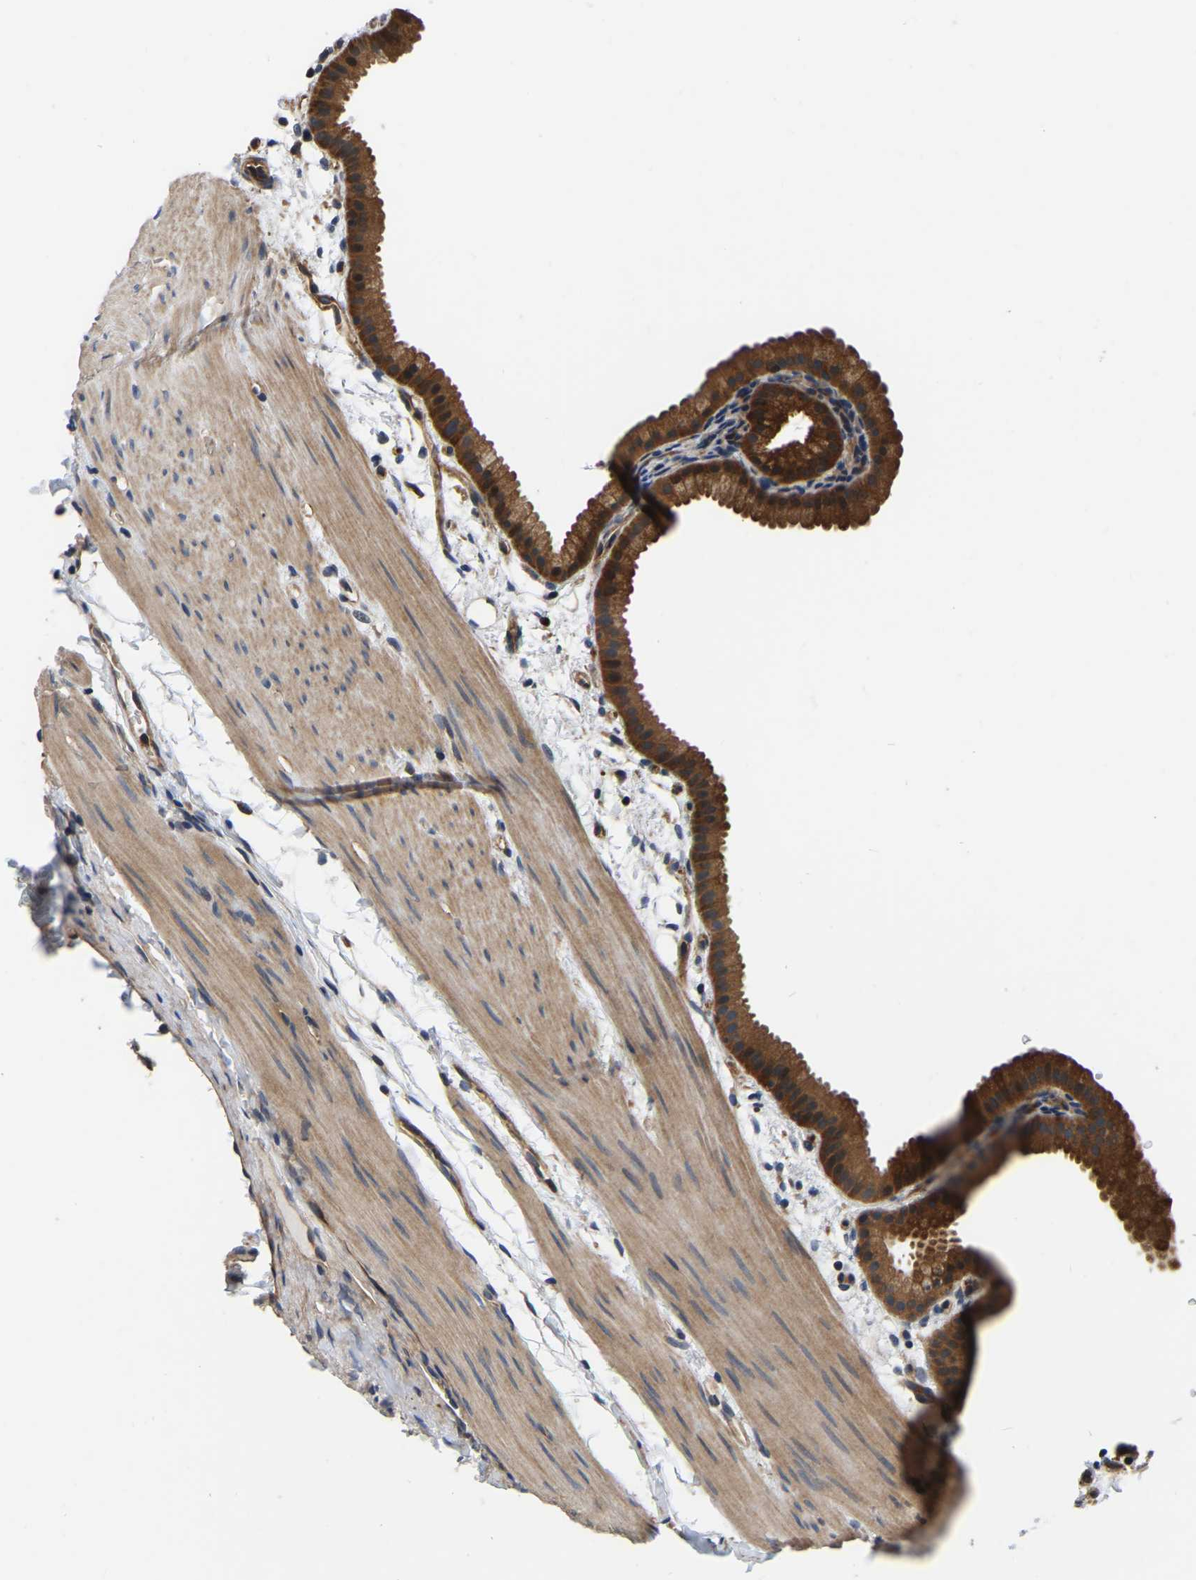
{"staining": {"intensity": "strong", "quantity": ">75%", "location": "cytoplasmic/membranous"}, "tissue": "gallbladder", "cell_type": "Glandular cells", "image_type": "normal", "snomed": [{"axis": "morphology", "description": "Normal tissue, NOS"}, {"axis": "topography", "description": "Gallbladder"}], "caption": "Immunohistochemistry (IHC) of benign human gallbladder reveals high levels of strong cytoplasmic/membranous expression in approximately >75% of glandular cells. Using DAB (3,3'-diaminobenzidine) (brown) and hematoxylin (blue) stains, captured at high magnification using brightfield microscopy.", "gene": "GARS1", "patient": {"sex": "female", "age": 64}}